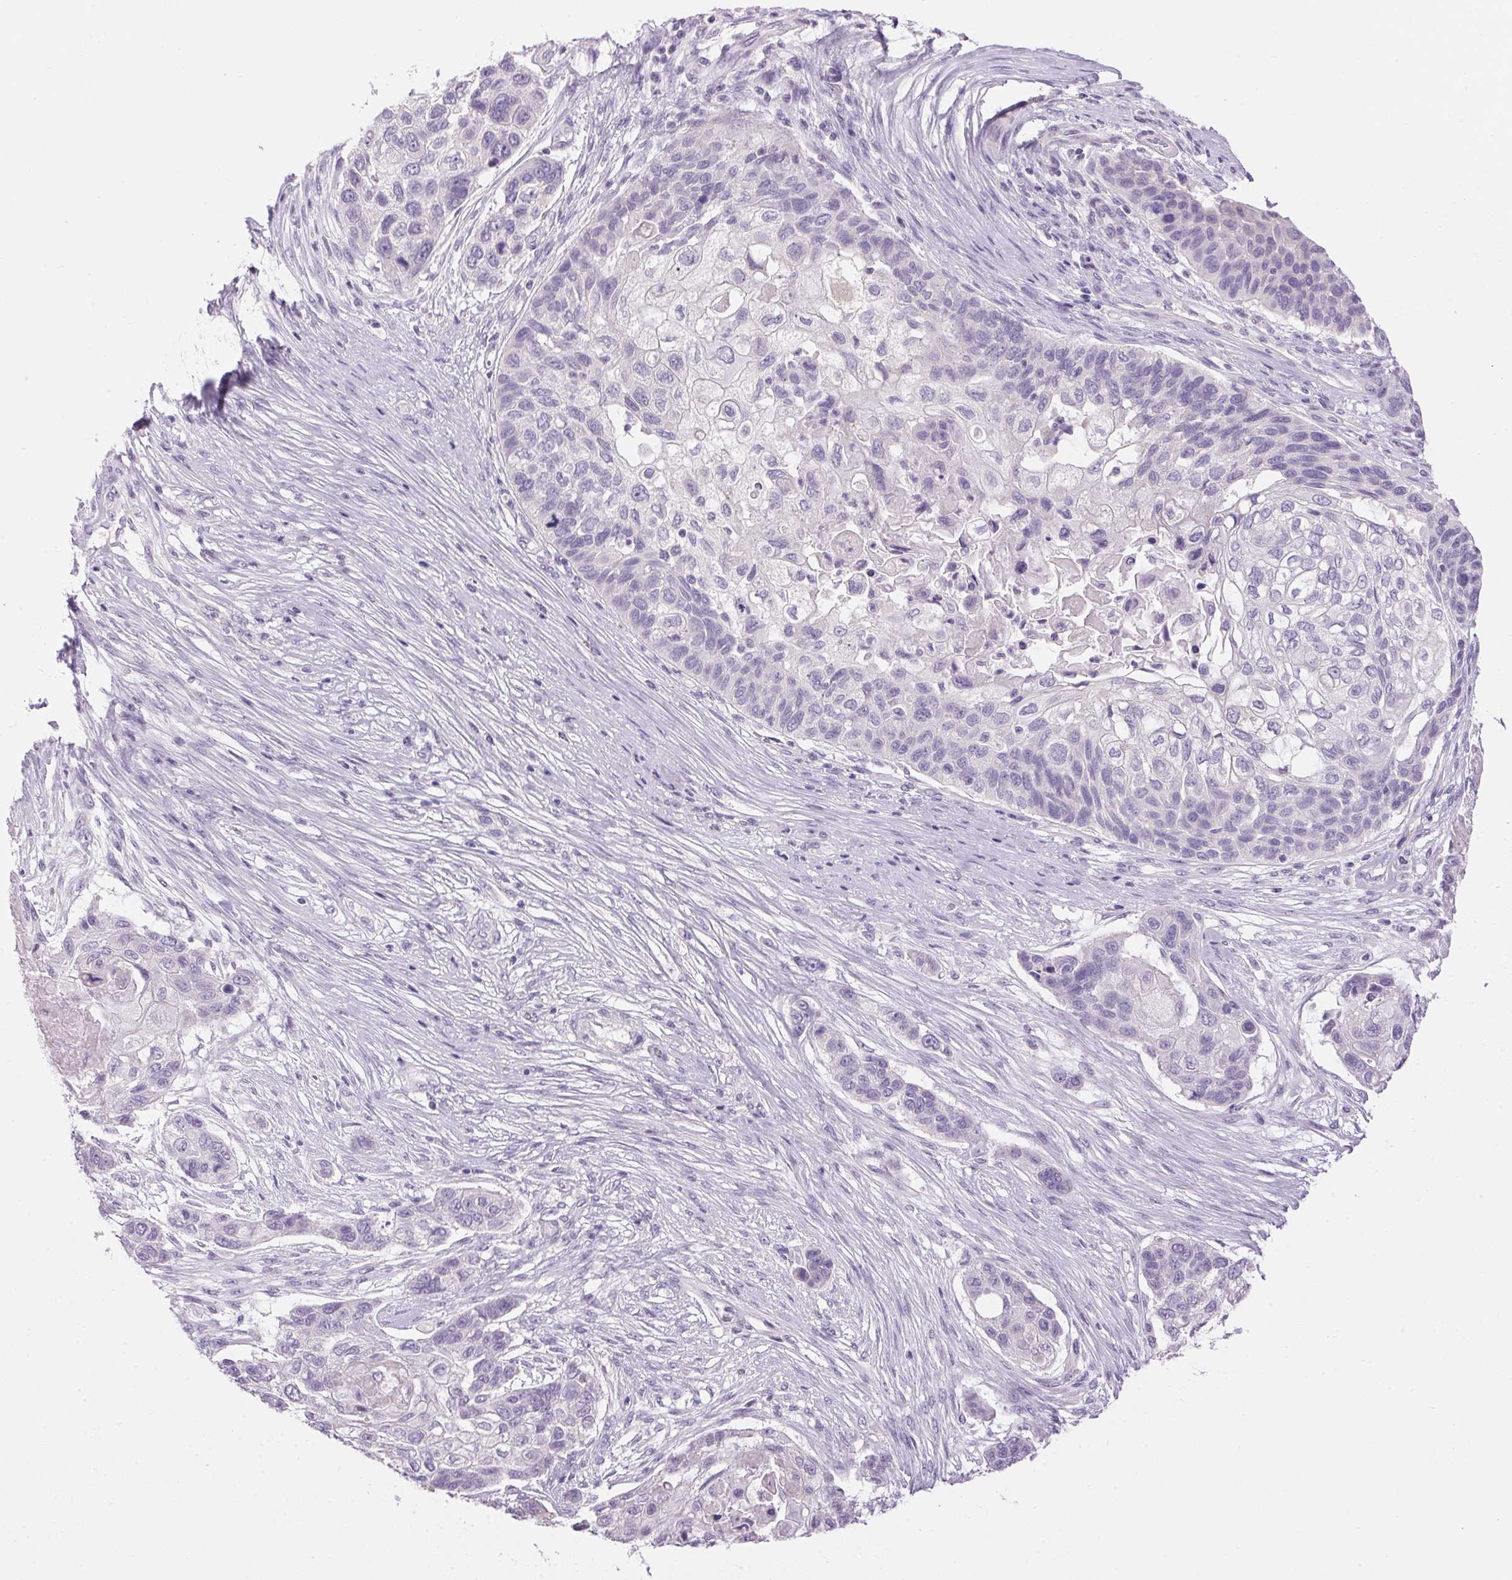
{"staining": {"intensity": "negative", "quantity": "none", "location": "none"}, "tissue": "lung cancer", "cell_type": "Tumor cells", "image_type": "cancer", "snomed": [{"axis": "morphology", "description": "Squamous cell carcinoma, NOS"}, {"axis": "topography", "description": "Lung"}], "caption": "Lung cancer (squamous cell carcinoma) stained for a protein using immunohistochemistry (IHC) shows no expression tumor cells.", "gene": "HSD17B2", "patient": {"sex": "male", "age": 69}}